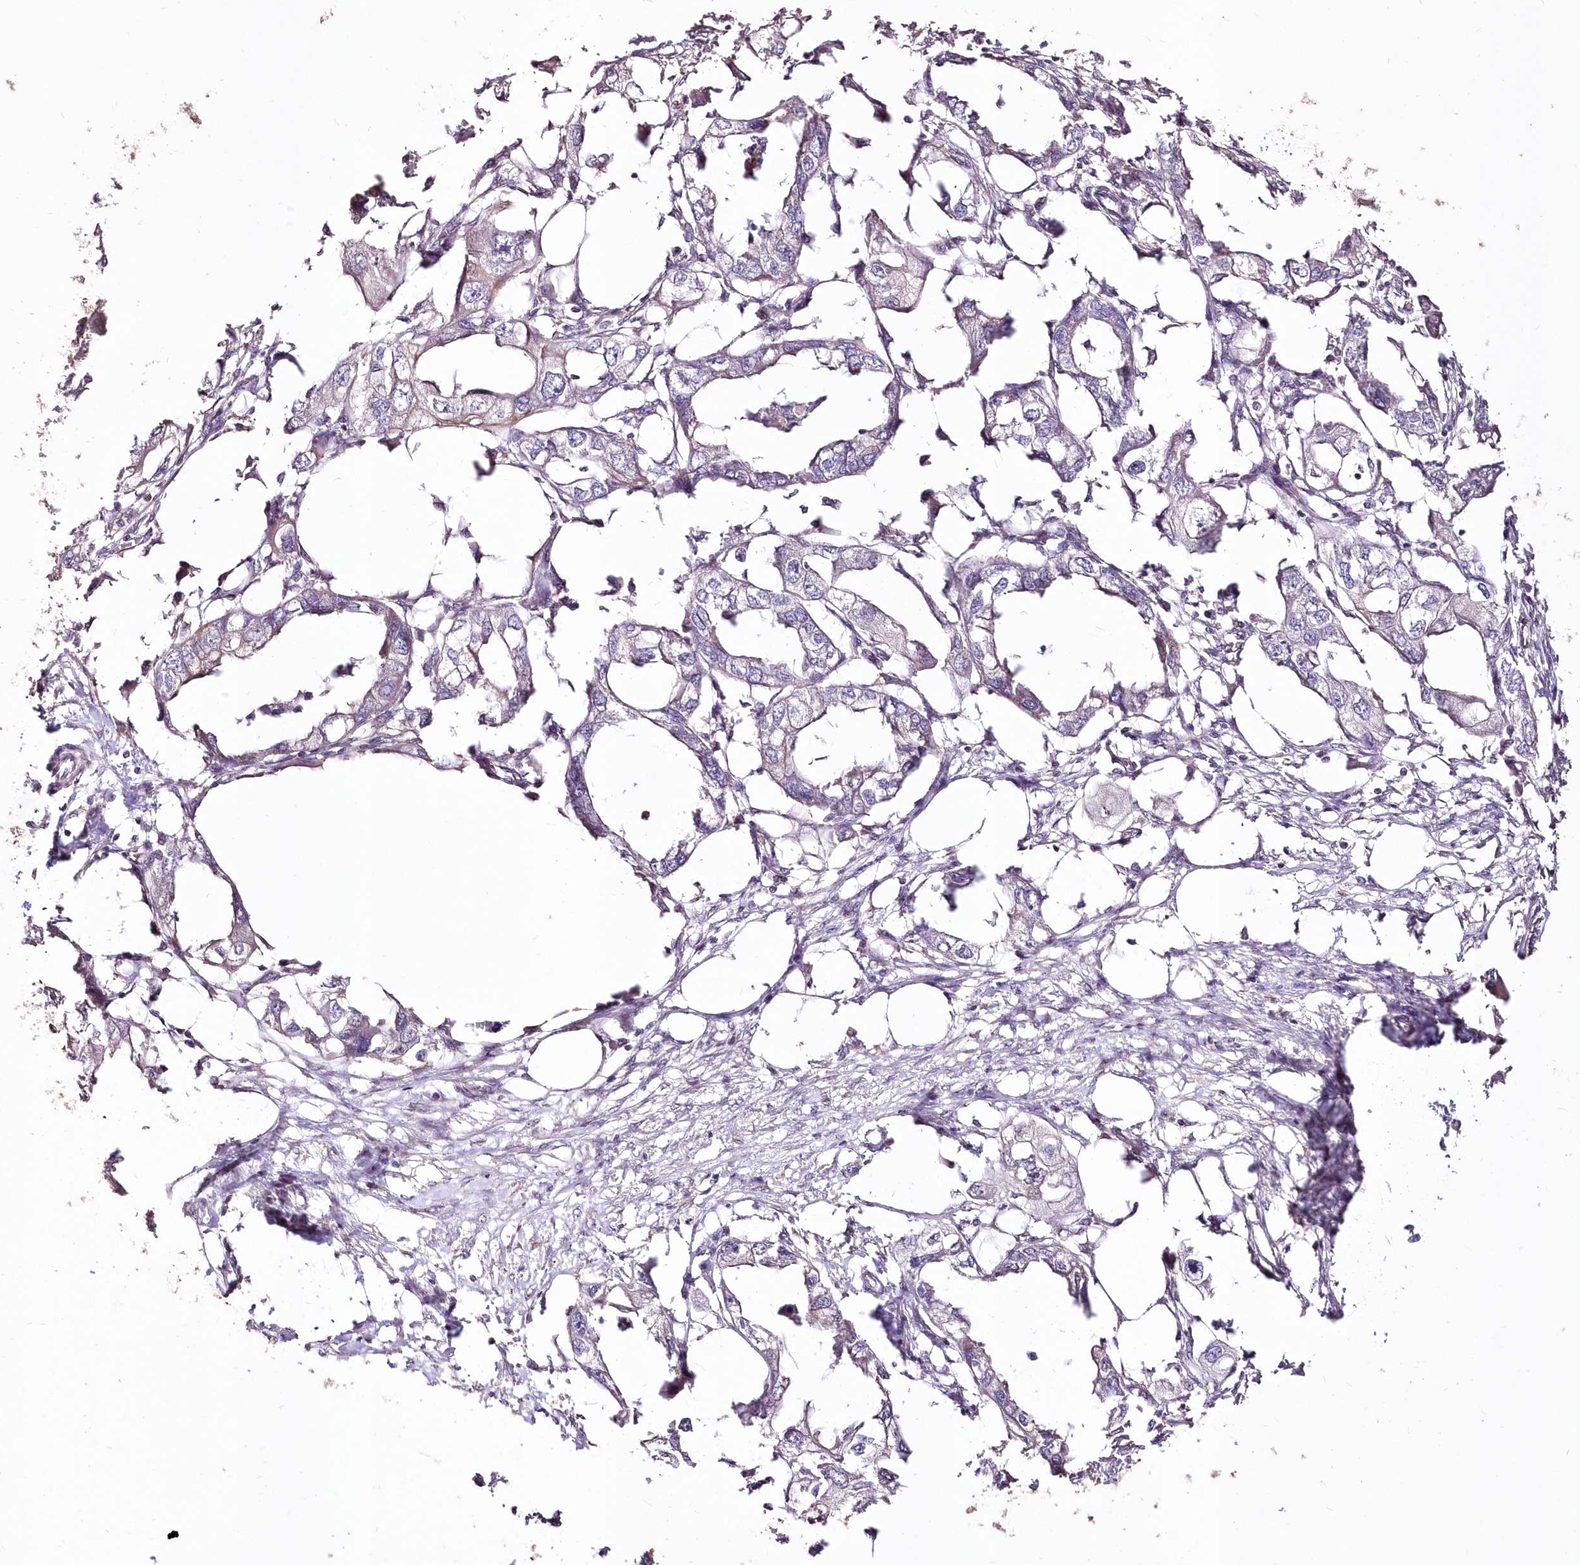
{"staining": {"intensity": "weak", "quantity": "<25%", "location": "cytoplasmic/membranous"}, "tissue": "endometrial cancer", "cell_type": "Tumor cells", "image_type": "cancer", "snomed": [{"axis": "morphology", "description": "Adenocarcinoma, NOS"}, {"axis": "morphology", "description": "Adenocarcinoma, metastatic, NOS"}, {"axis": "topography", "description": "Adipose tissue"}, {"axis": "topography", "description": "Endometrium"}], "caption": "Endometrial cancer stained for a protein using IHC reveals no expression tumor cells.", "gene": "STK17B", "patient": {"sex": "female", "age": 67}}